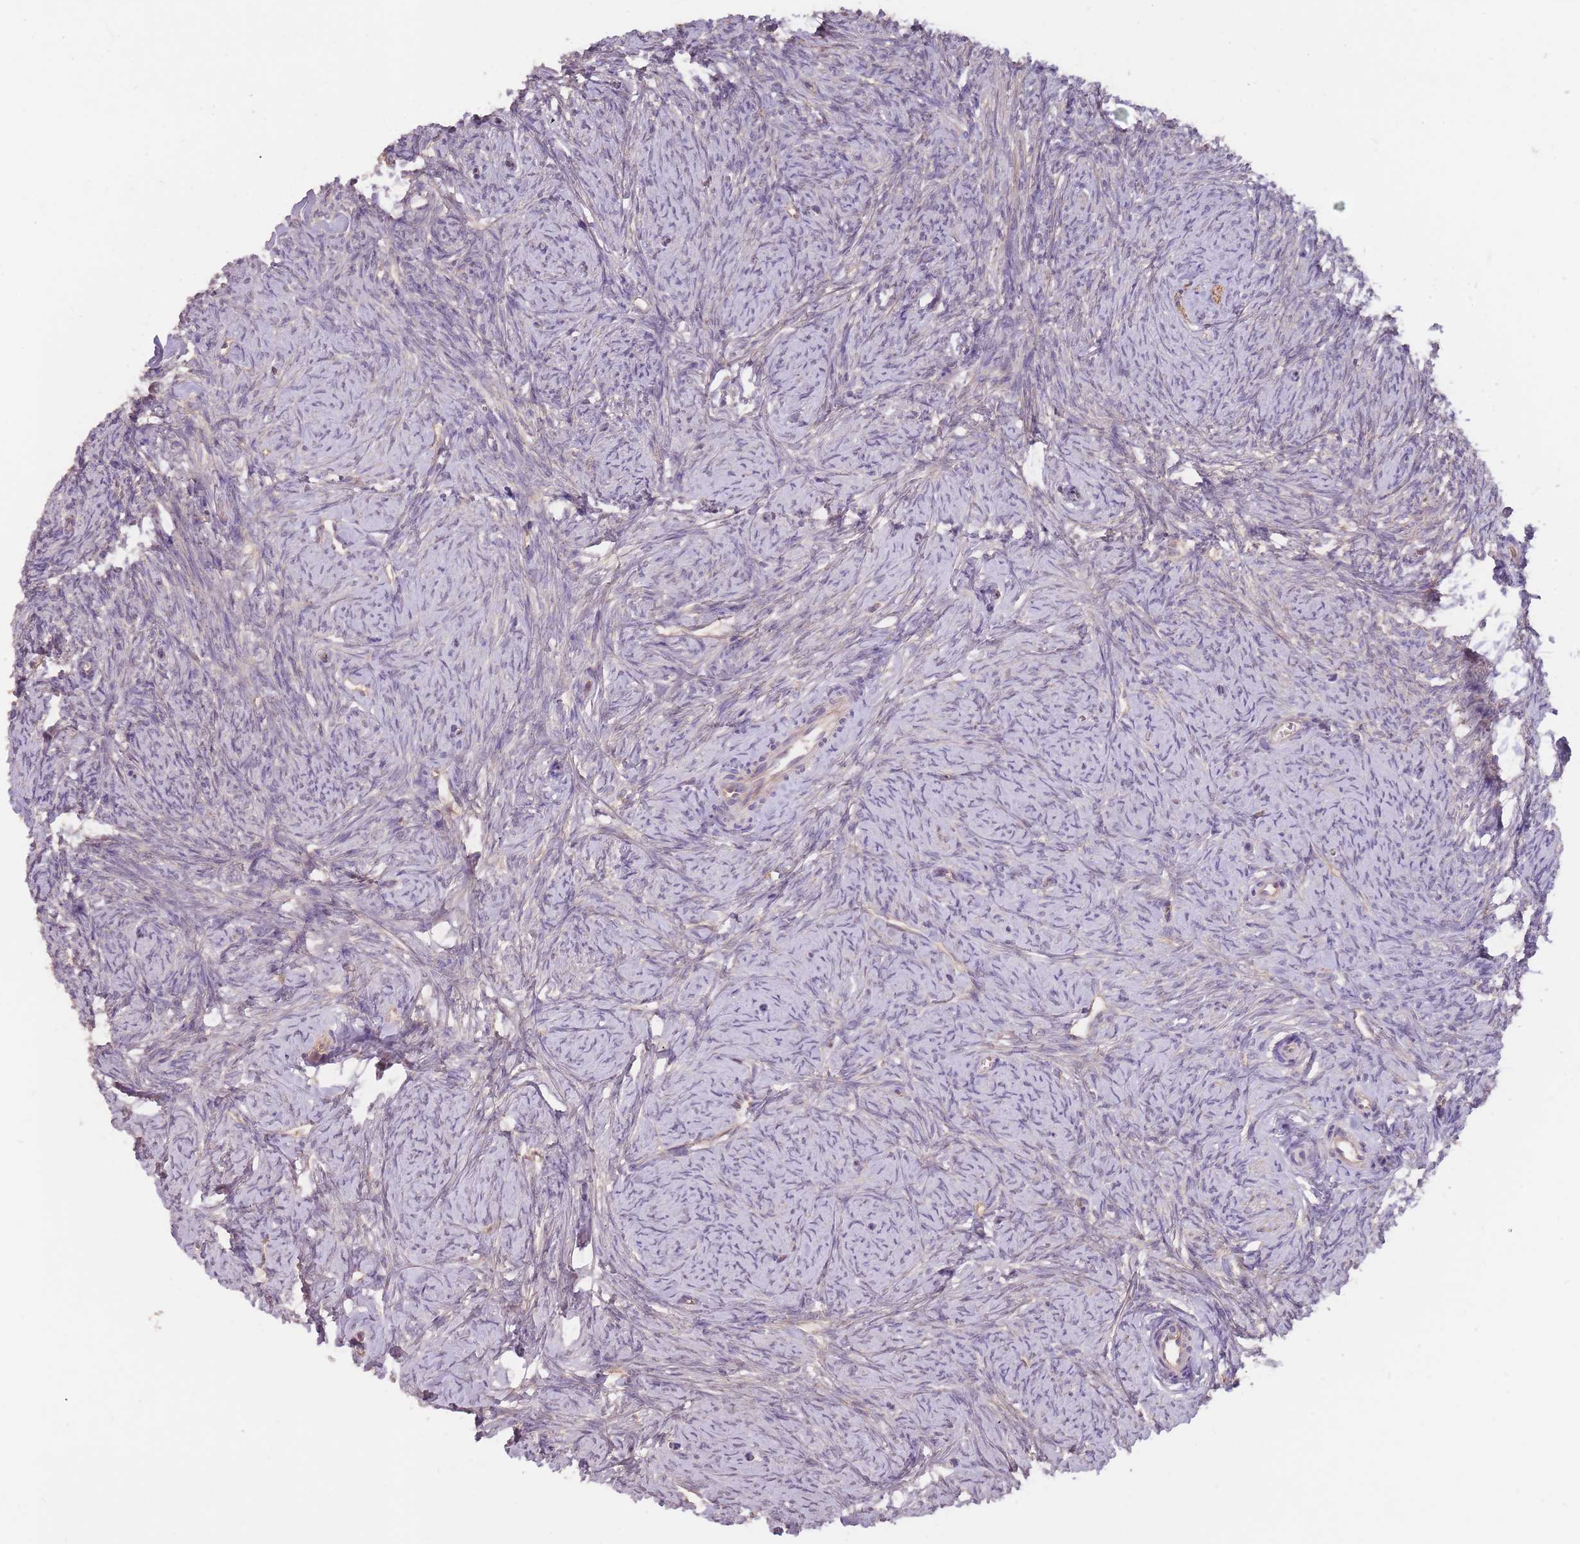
{"staining": {"intensity": "negative", "quantity": "none", "location": "none"}, "tissue": "ovary", "cell_type": "Ovarian stroma cells", "image_type": "normal", "snomed": [{"axis": "morphology", "description": "Normal tissue, NOS"}, {"axis": "topography", "description": "Ovary"}], "caption": "Immunohistochemistry (IHC) of unremarkable ovary shows no staining in ovarian stroma cells. Brightfield microscopy of immunohistochemistry stained with DAB (3,3'-diaminobenzidine) (brown) and hematoxylin (blue), captured at high magnification.", "gene": "KIAA1755", "patient": {"sex": "female", "age": 44}}